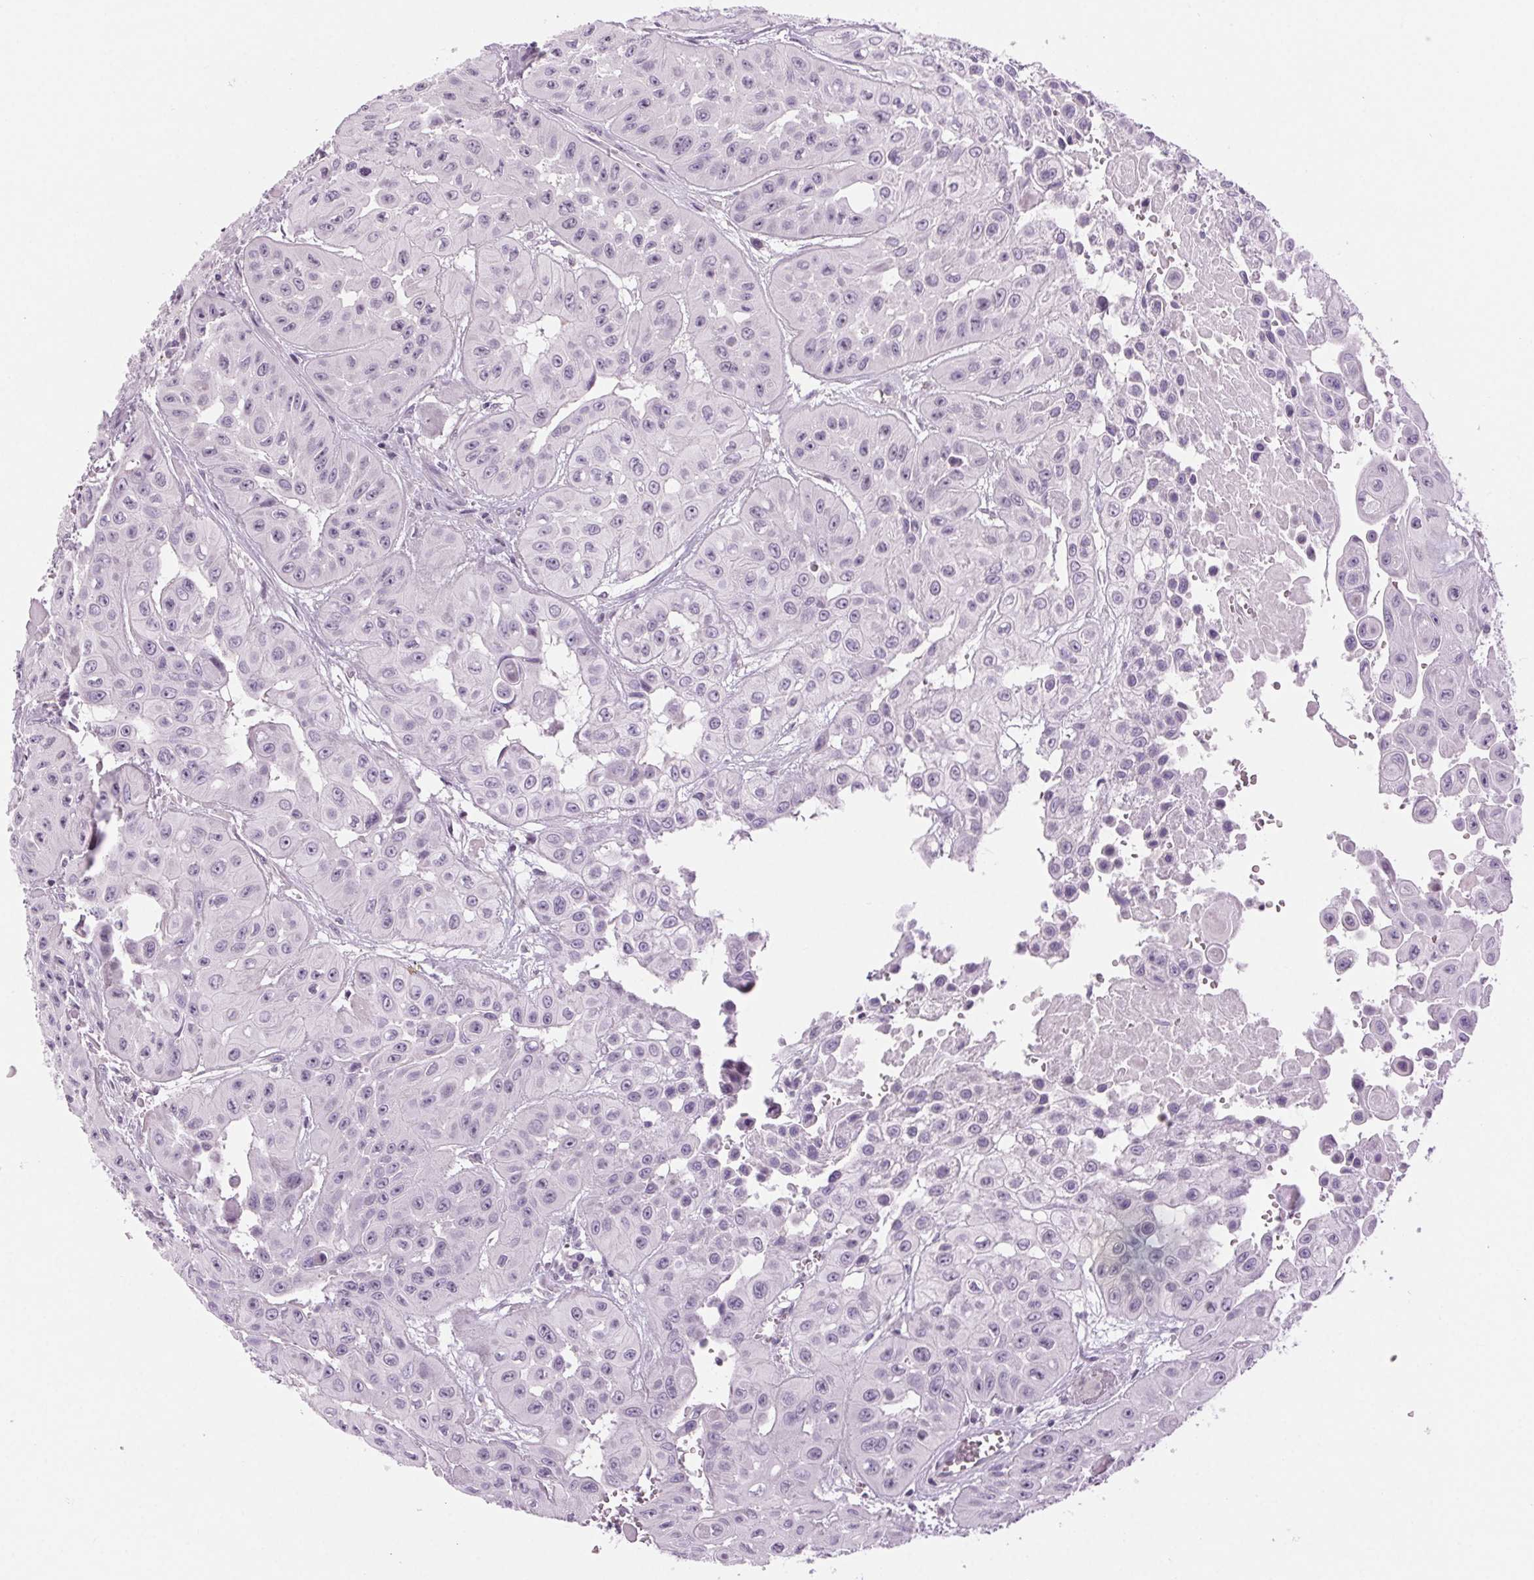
{"staining": {"intensity": "negative", "quantity": "none", "location": "none"}, "tissue": "head and neck cancer", "cell_type": "Tumor cells", "image_type": "cancer", "snomed": [{"axis": "morphology", "description": "Adenocarcinoma, NOS"}, {"axis": "topography", "description": "Head-Neck"}], "caption": "Immunohistochemical staining of head and neck cancer displays no significant staining in tumor cells. Nuclei are stained in blue.", "gene": "SLC6A19", "patient": {"sex": "male", "age": 73}}